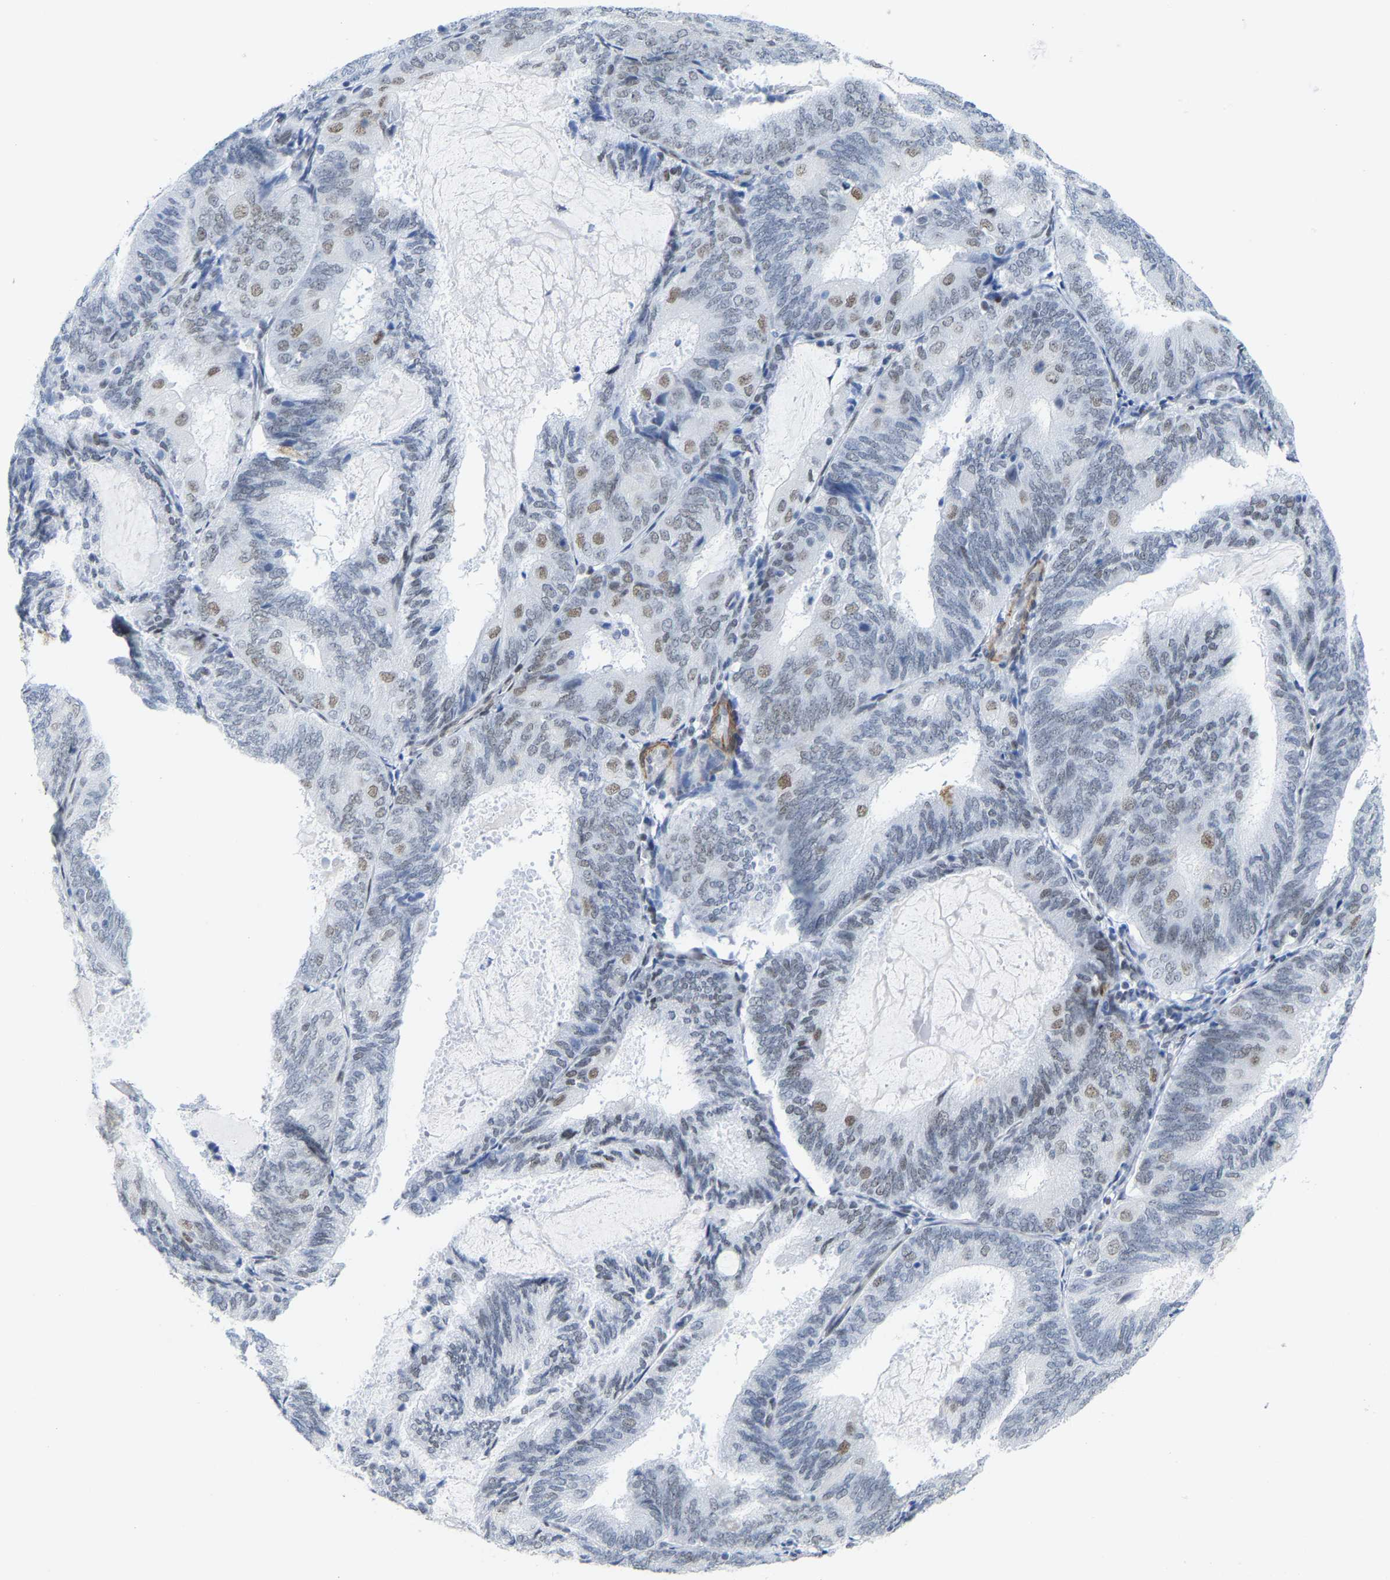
{"staining": {"intensity": "weak", "quantity": "<25%", "location": "nuclear"}, "tissue": "endometrial cancer", "cell_type": "Tumor cells", "image_type": "cancer", "snomed": [{"axis": "morphology", "description": "Adenocarcinoma, NOS"}, {"axis": "topography", "description": "Endometrium"}], "caption": "High magnification brightfield microscopy of endometrial adenocarcinoma stained with DAB (brown) and counterstained with hematoxylin (blue): tumor cells show no significant staining.", "gene": "FAM180A", "patient": {"sex": "female", "age": 81}}